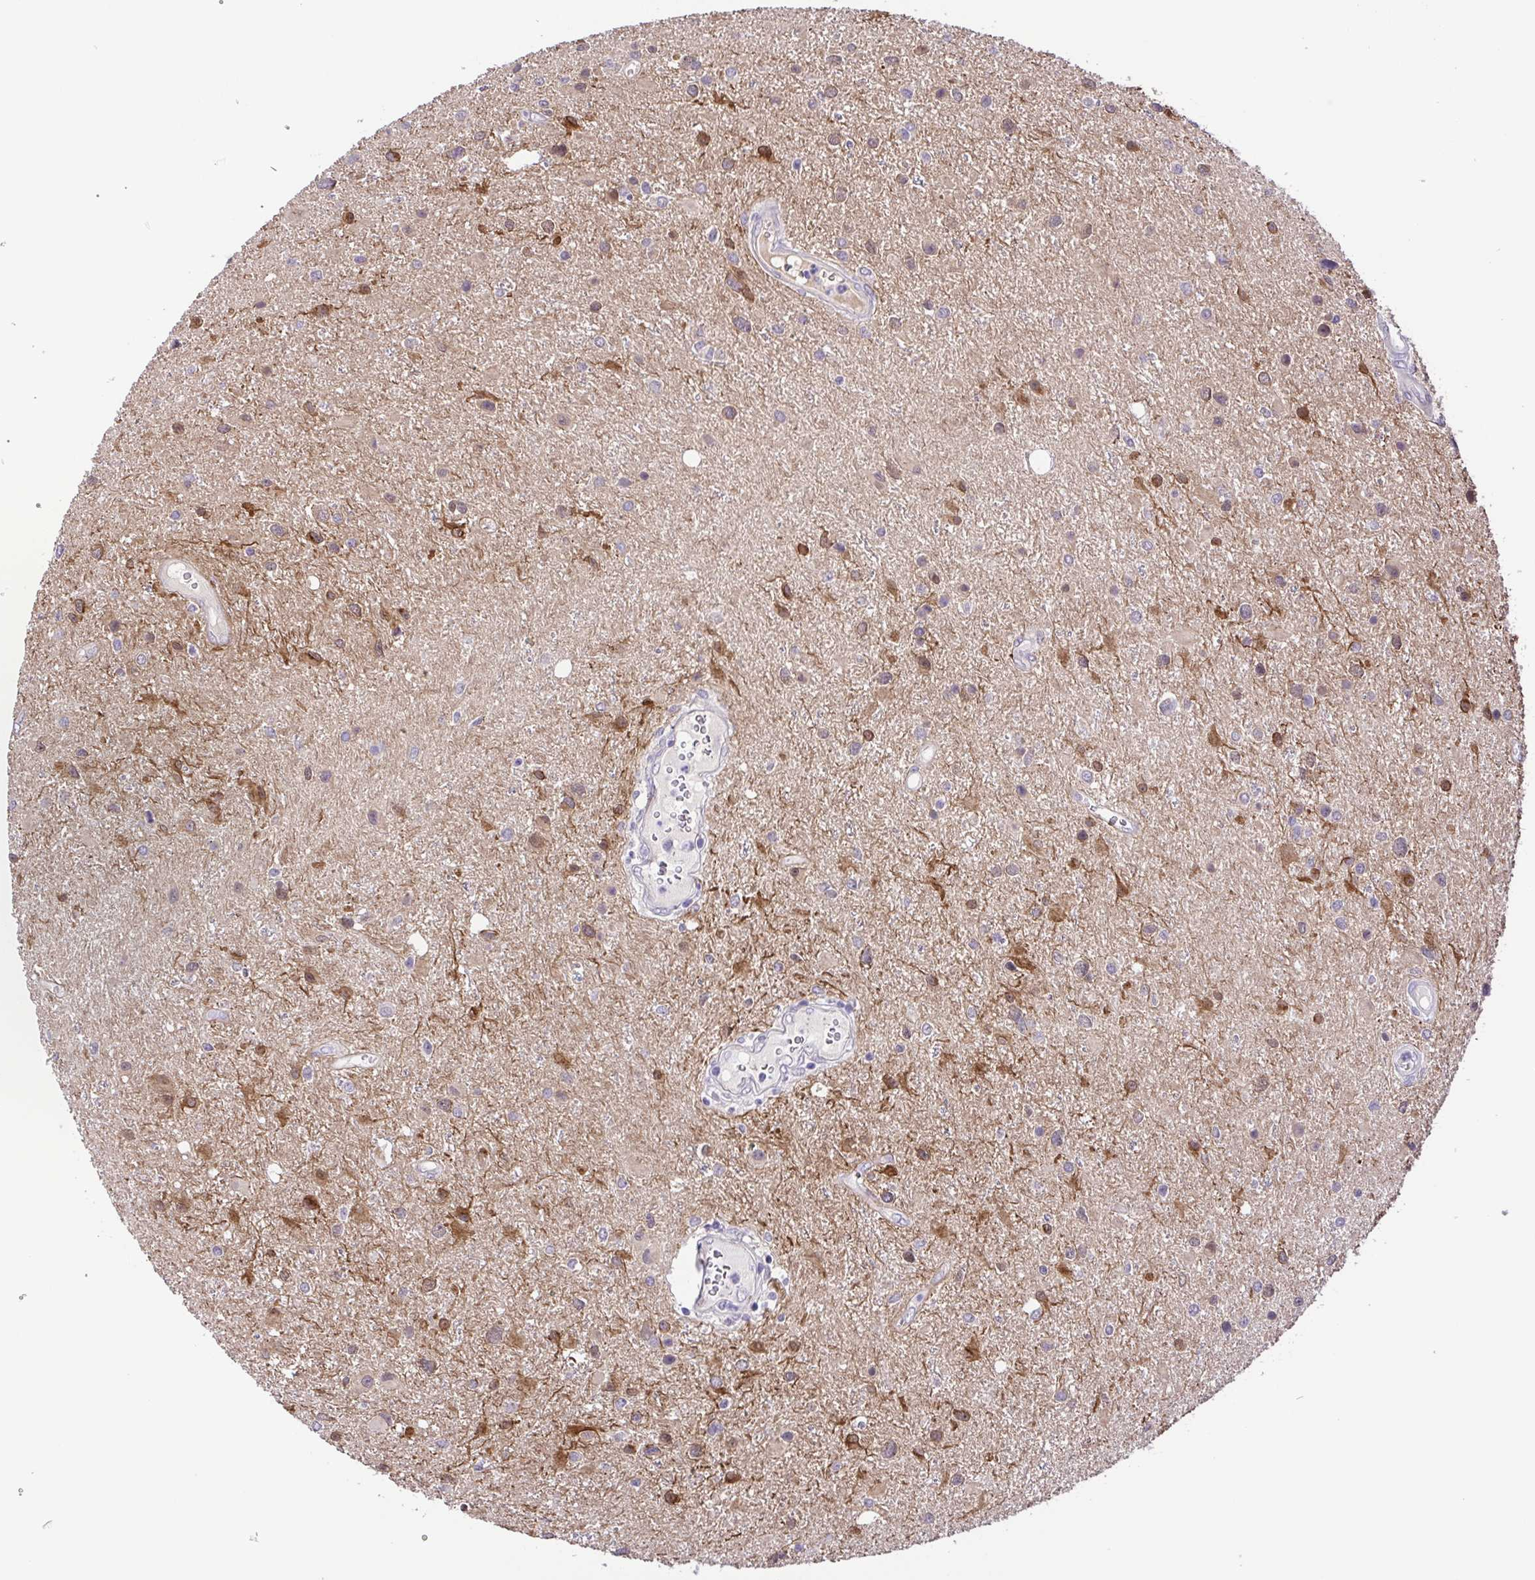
{"staining": {"intensity": "strong", "quantity": "25%-75%", "location": "cytoplasmic/membranous"}, "tissue": "glioma", "cell_type": "Tumor cells", "image_type": "cancer", "snomed": [{"axis": "morphology", "description": "Glioma, malignant, Low grade"}, {"axis": "topography", "description": "Brain"}], "caption": "Protein expression analysis of human malignant low-grade glioma reveals strong cytoplasmic/membranous staining in about 25%-75% of tumor cells.", "gene": "DCLK2", "patient": {"sex": "female", "age": 32}}